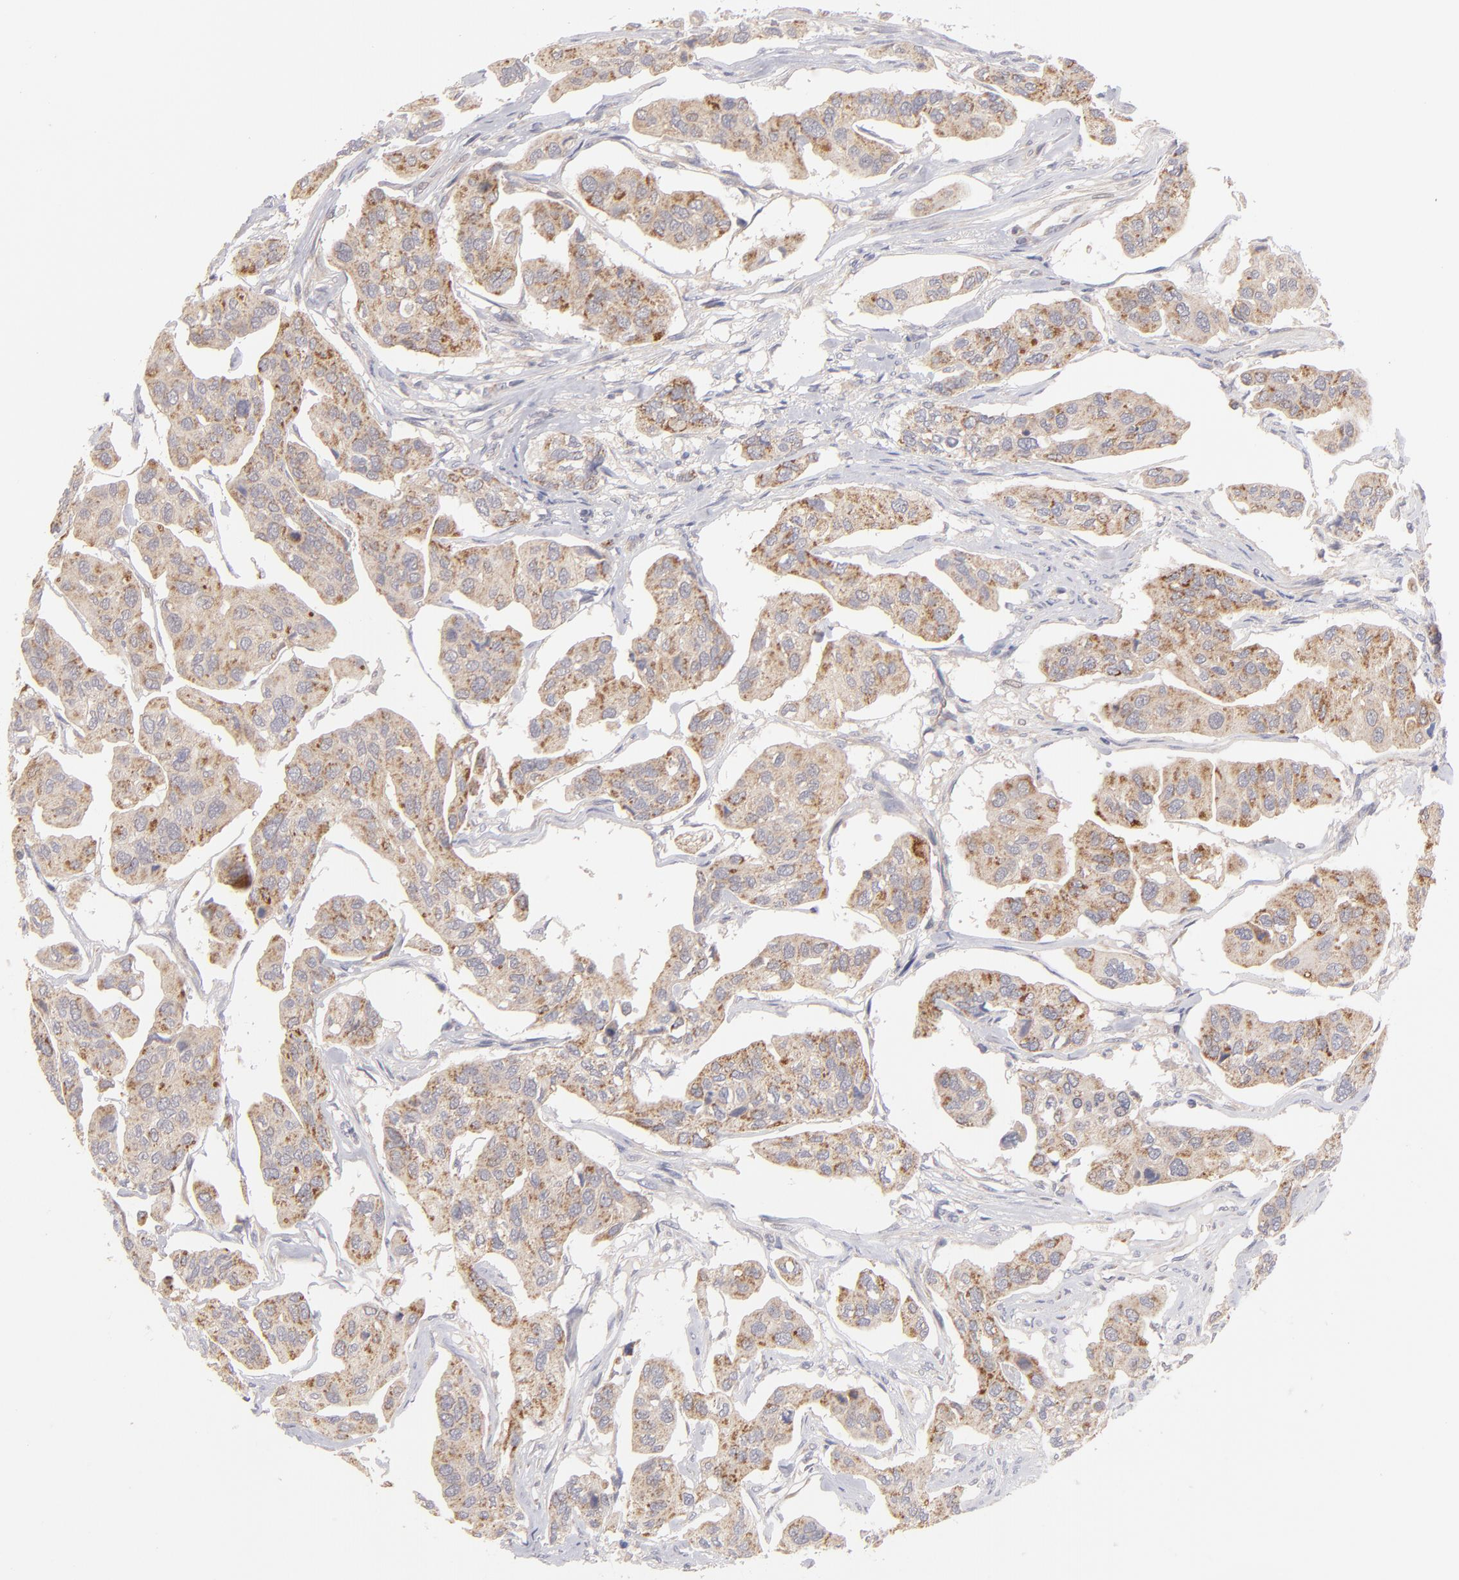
{"staining": {"intensity": "moderate", "quantity": ">75%", "location": "cytoplasmic/membranous"}, "tissue": "urothelial cancer", "cell_type": "Tumor cells", "image_type": "cancer", "snomed": [{"axis": "morphology", "description": "Adenocarcinoma, NOS"}, {"axis": "topography", "description": "Urinary bladder"}], "caption": "This is an image of IHC staining of urothelial cancer, which shows moderate staining in the cytoplasmic/membranous of tumor cells.", "gene": "HCCS", "patient": {"sex": "male", "age": 61}}